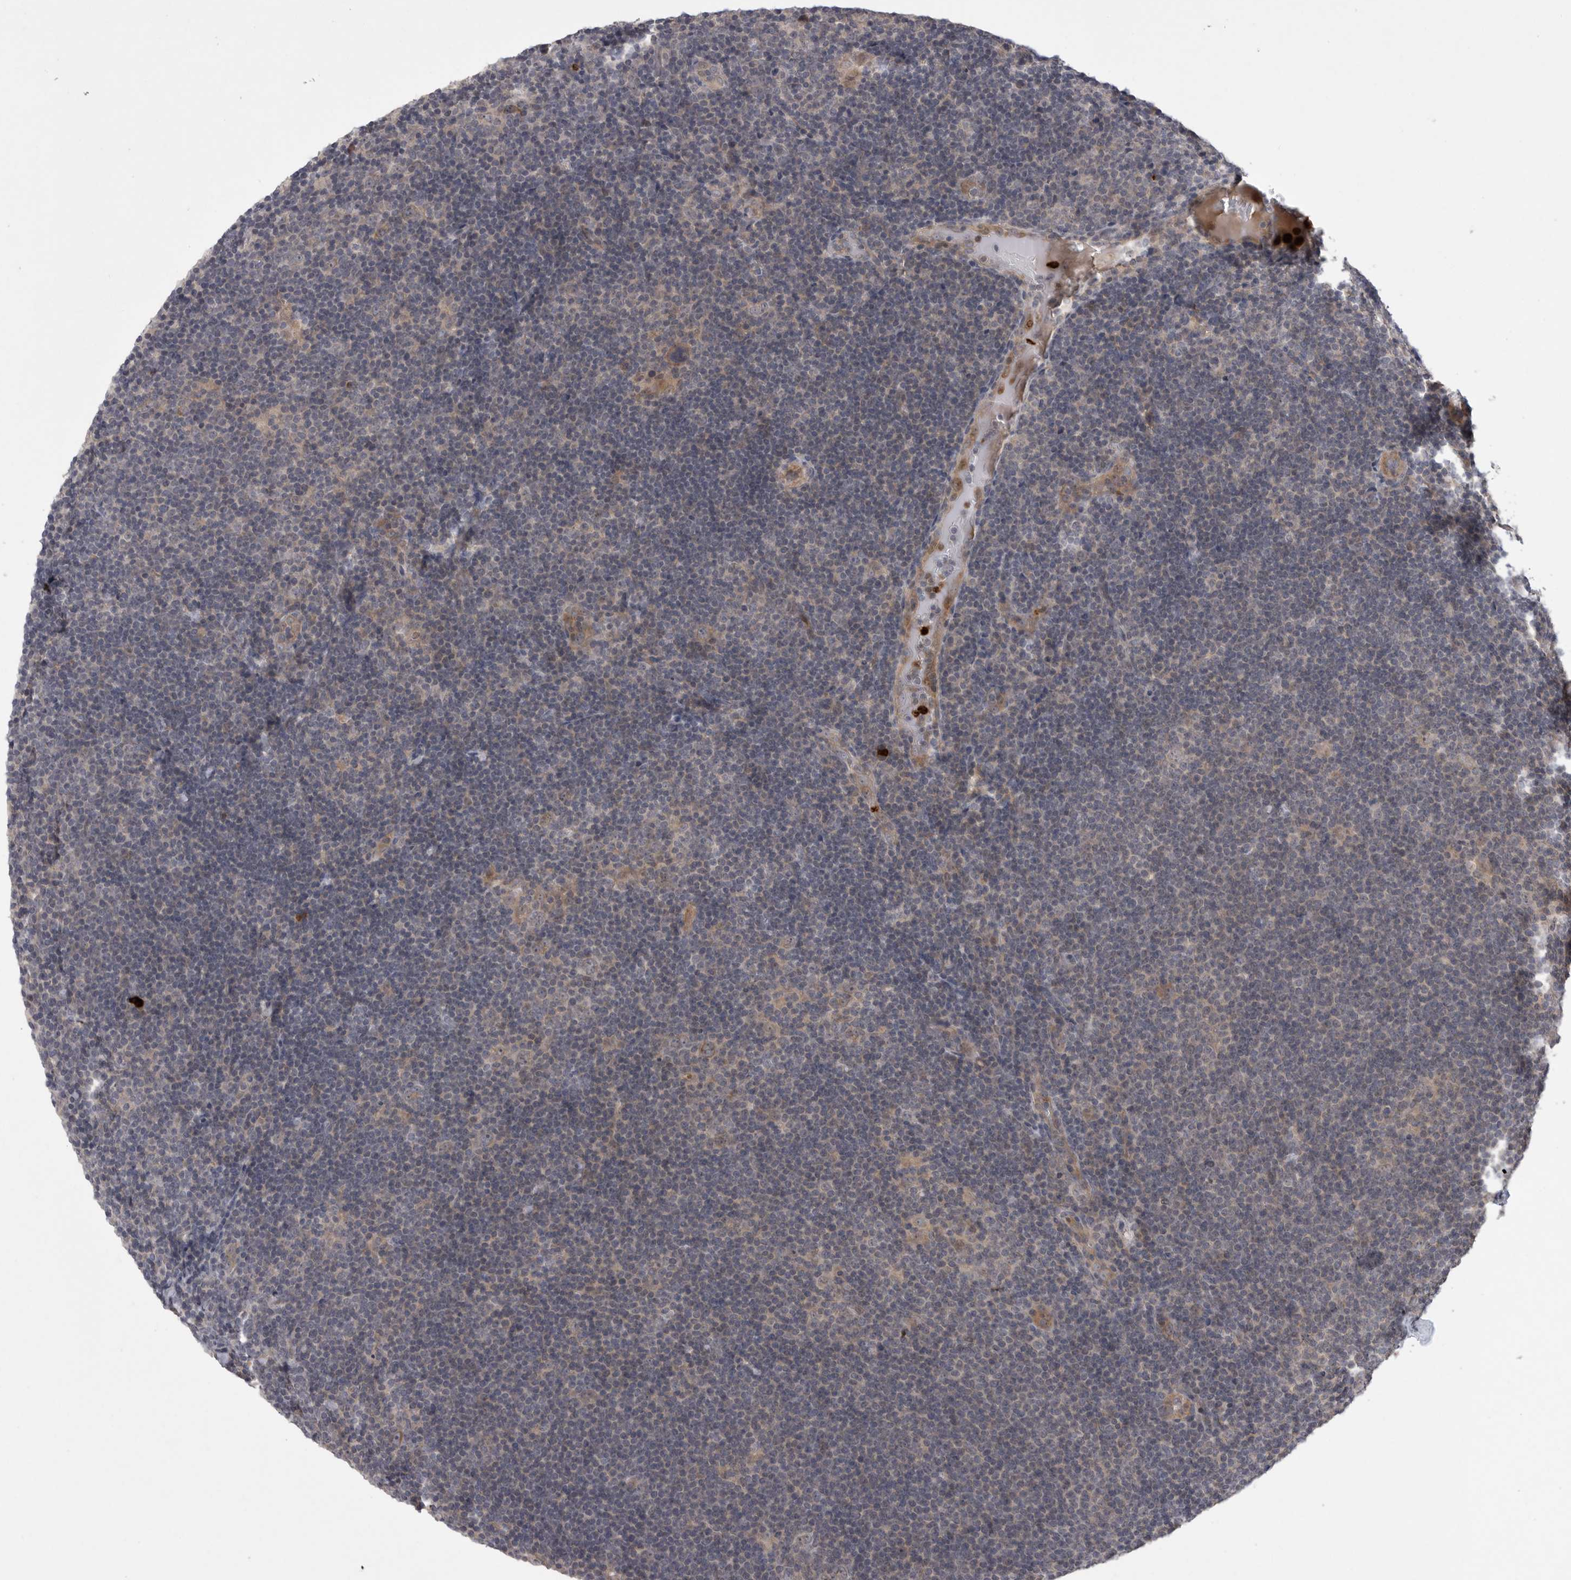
{"staining": {"intensity": "weak", "quantity": "25%-75%", "location": "cytoplasmic/membranous"}, "tissue": "lymphoma", "cell_type": "Tumor cells", "image_type": "cancer", "snomed": [{"axis": "morphology", "description": "Hodgkin's disease, NOS"}, {"axis": "topography", "description": "Lymph node"}], "caption": "Lymphoma was stained to show a protein in brown. There is low levels of weak cytoplasmic/membranous positivity in approximately 25%-75% of tumor cells.", "gene": "UBE3D", "patient": {"sex": "female", "age": 57}}